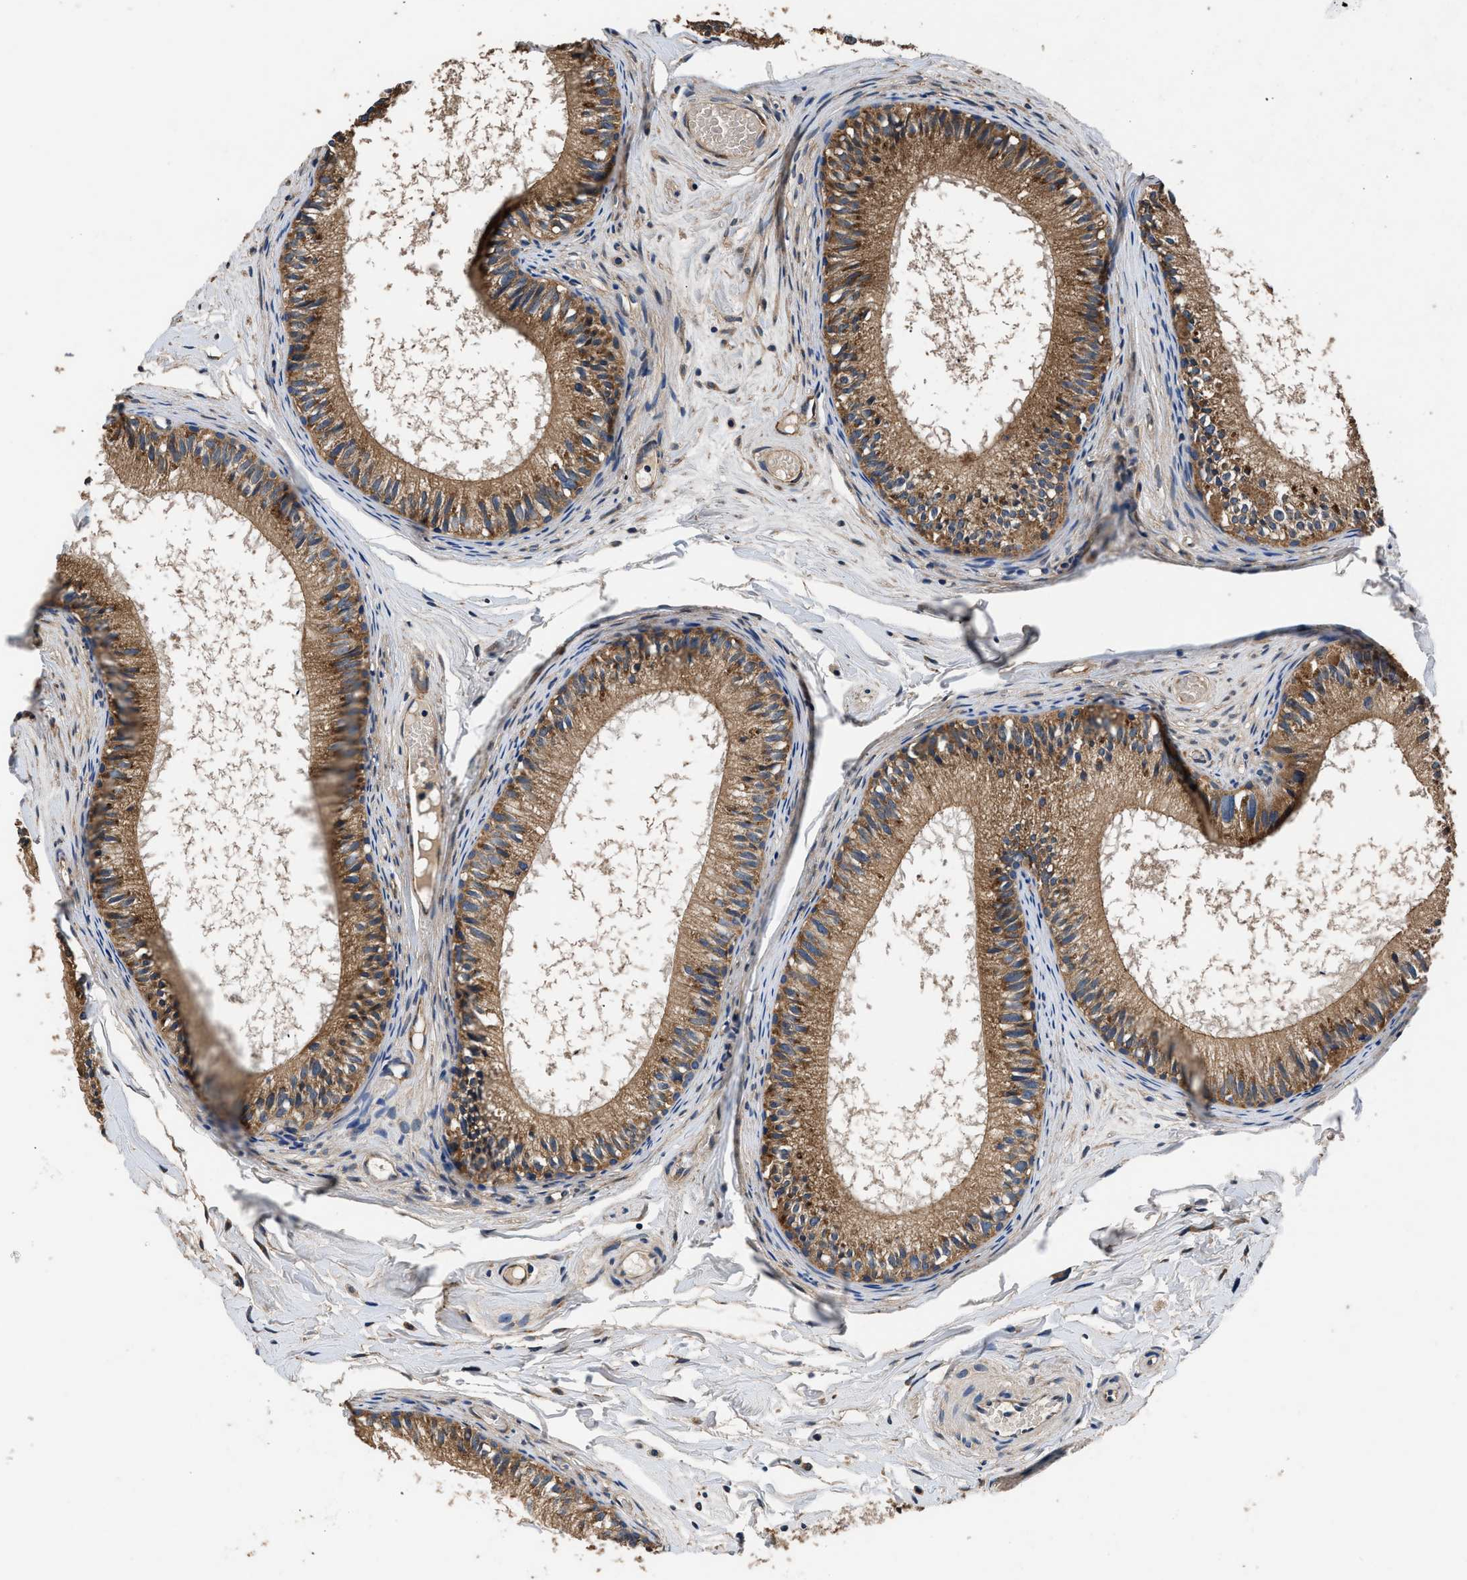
{"staining": {"intensity": "moderate", "quantity": ">75%", "location": "cytoplasmic/membranous"}, "tissue": "epididymis", "cell_type": "Glandular cells", "image_type": "normal", "snomed": [{"axis": "morphology", "description": "Normal tissue, NOS"}, {"axis": "topography", "description": "Epididymis"}], "caption": "Protein expression analysis of unremarkable epididymis displays moderate cytoplasmic/membranous positivity in about >75% of glandular cells. Using DAB (3,3'-diaminobenzidine) (brown) and hematoxylin (blue) stains, captured at high magnification using brightfield microscopy.", "gene": "DHRS7B", "patient": {"sex": "male", "age": 46}}